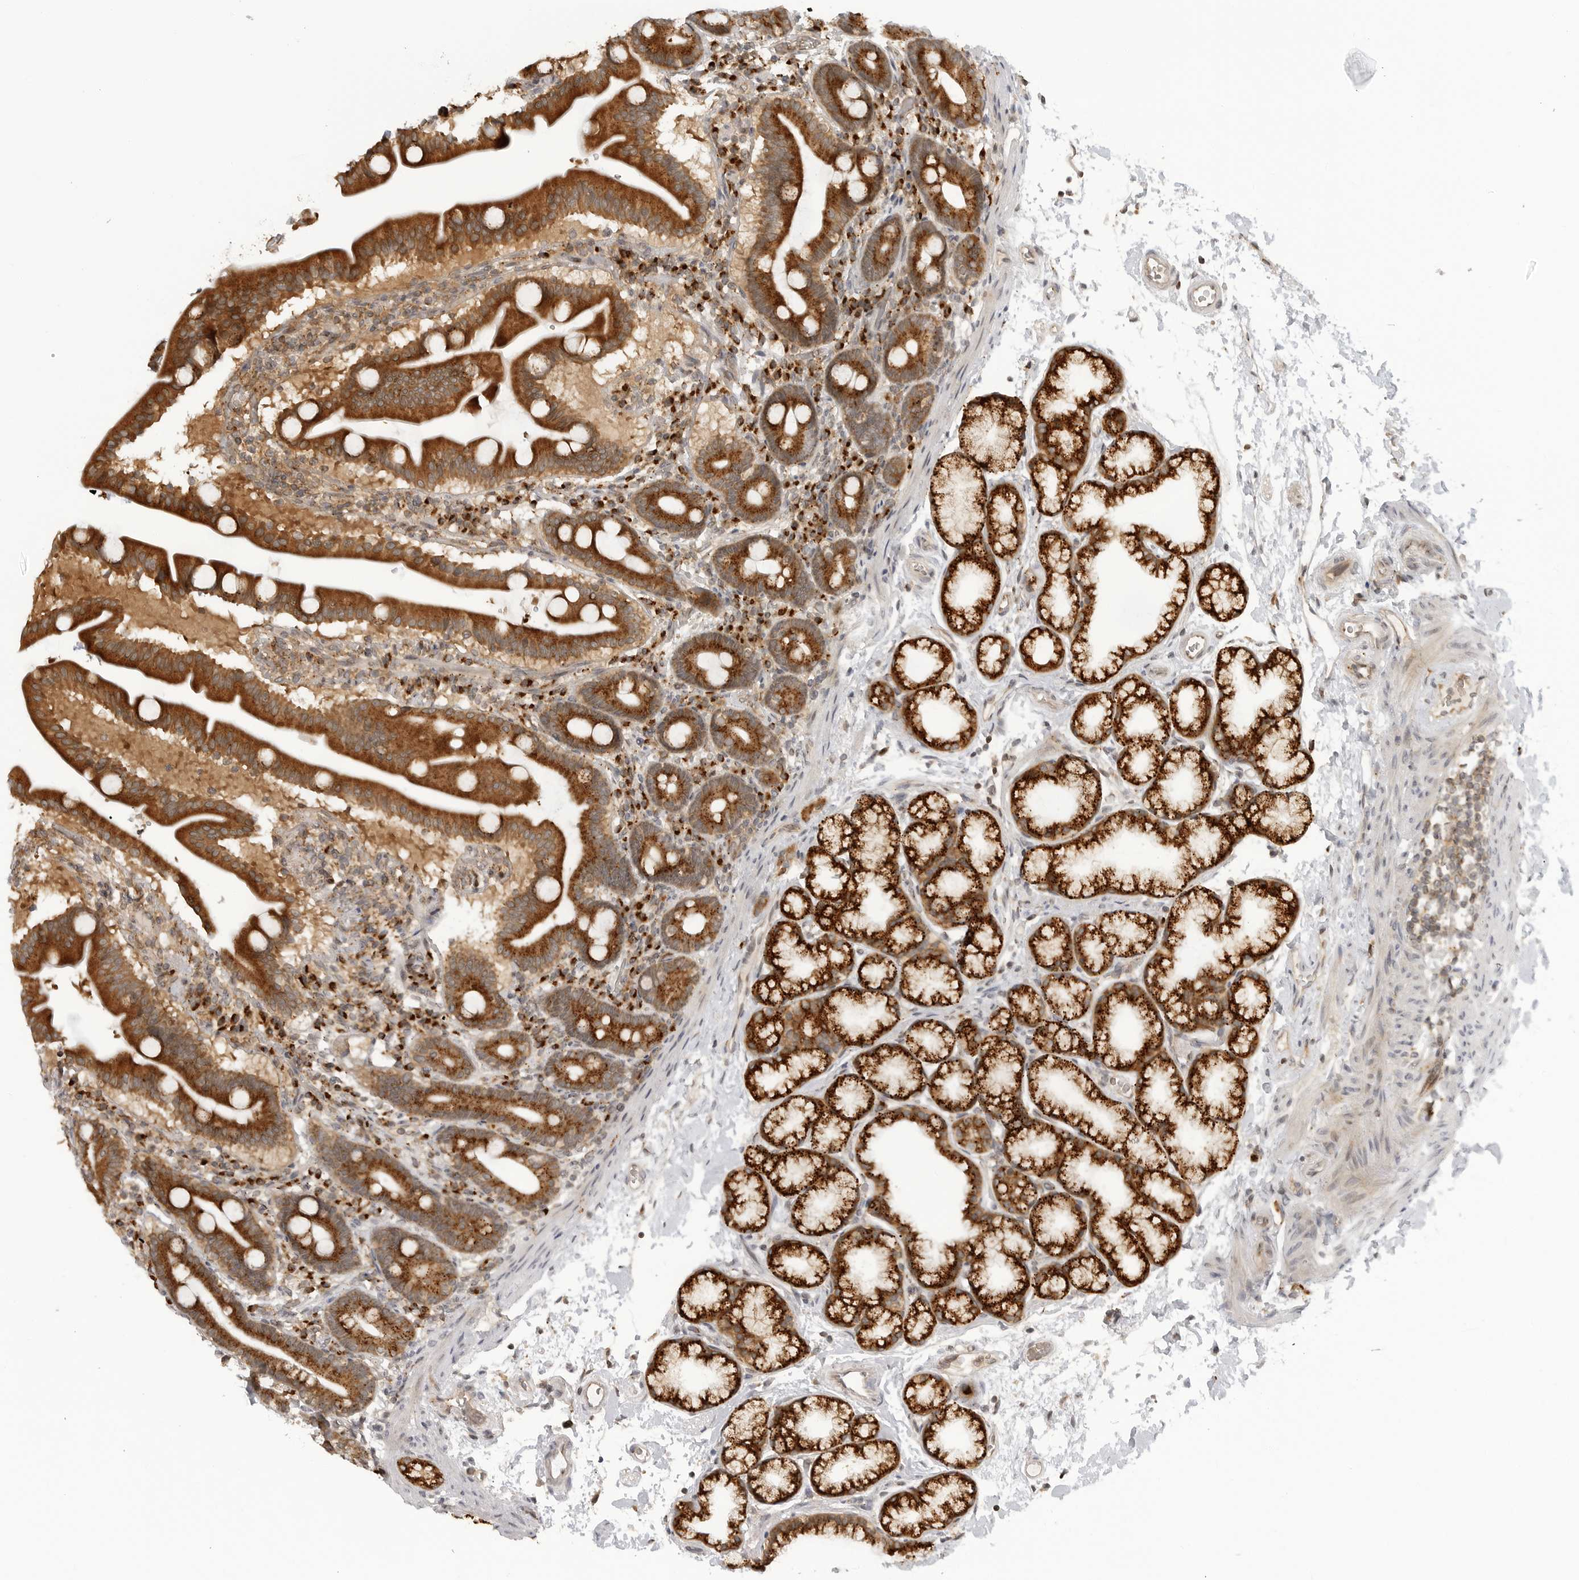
{"staining": {"intensity": "strong", "quantity": ">75%", "location": "cytoplasmic/membranous"}, "tissue": "duodenum", "cell_type": "Glandular cells", "image_type": "normal", "snomed": [{"axis": "morphology", "description": "Normal tissue, NOS"}, {"axis": "topography", "description": "Duodenum"}], "caption": "Immunohistochemical staining of unremarkable human duodenum displays >75% levels of strong cytoplasmic/membranous protein expression in approximately >75% of glandular cells.", "gene": "COPA", "patient": {"sex": "male", "age": 54}}